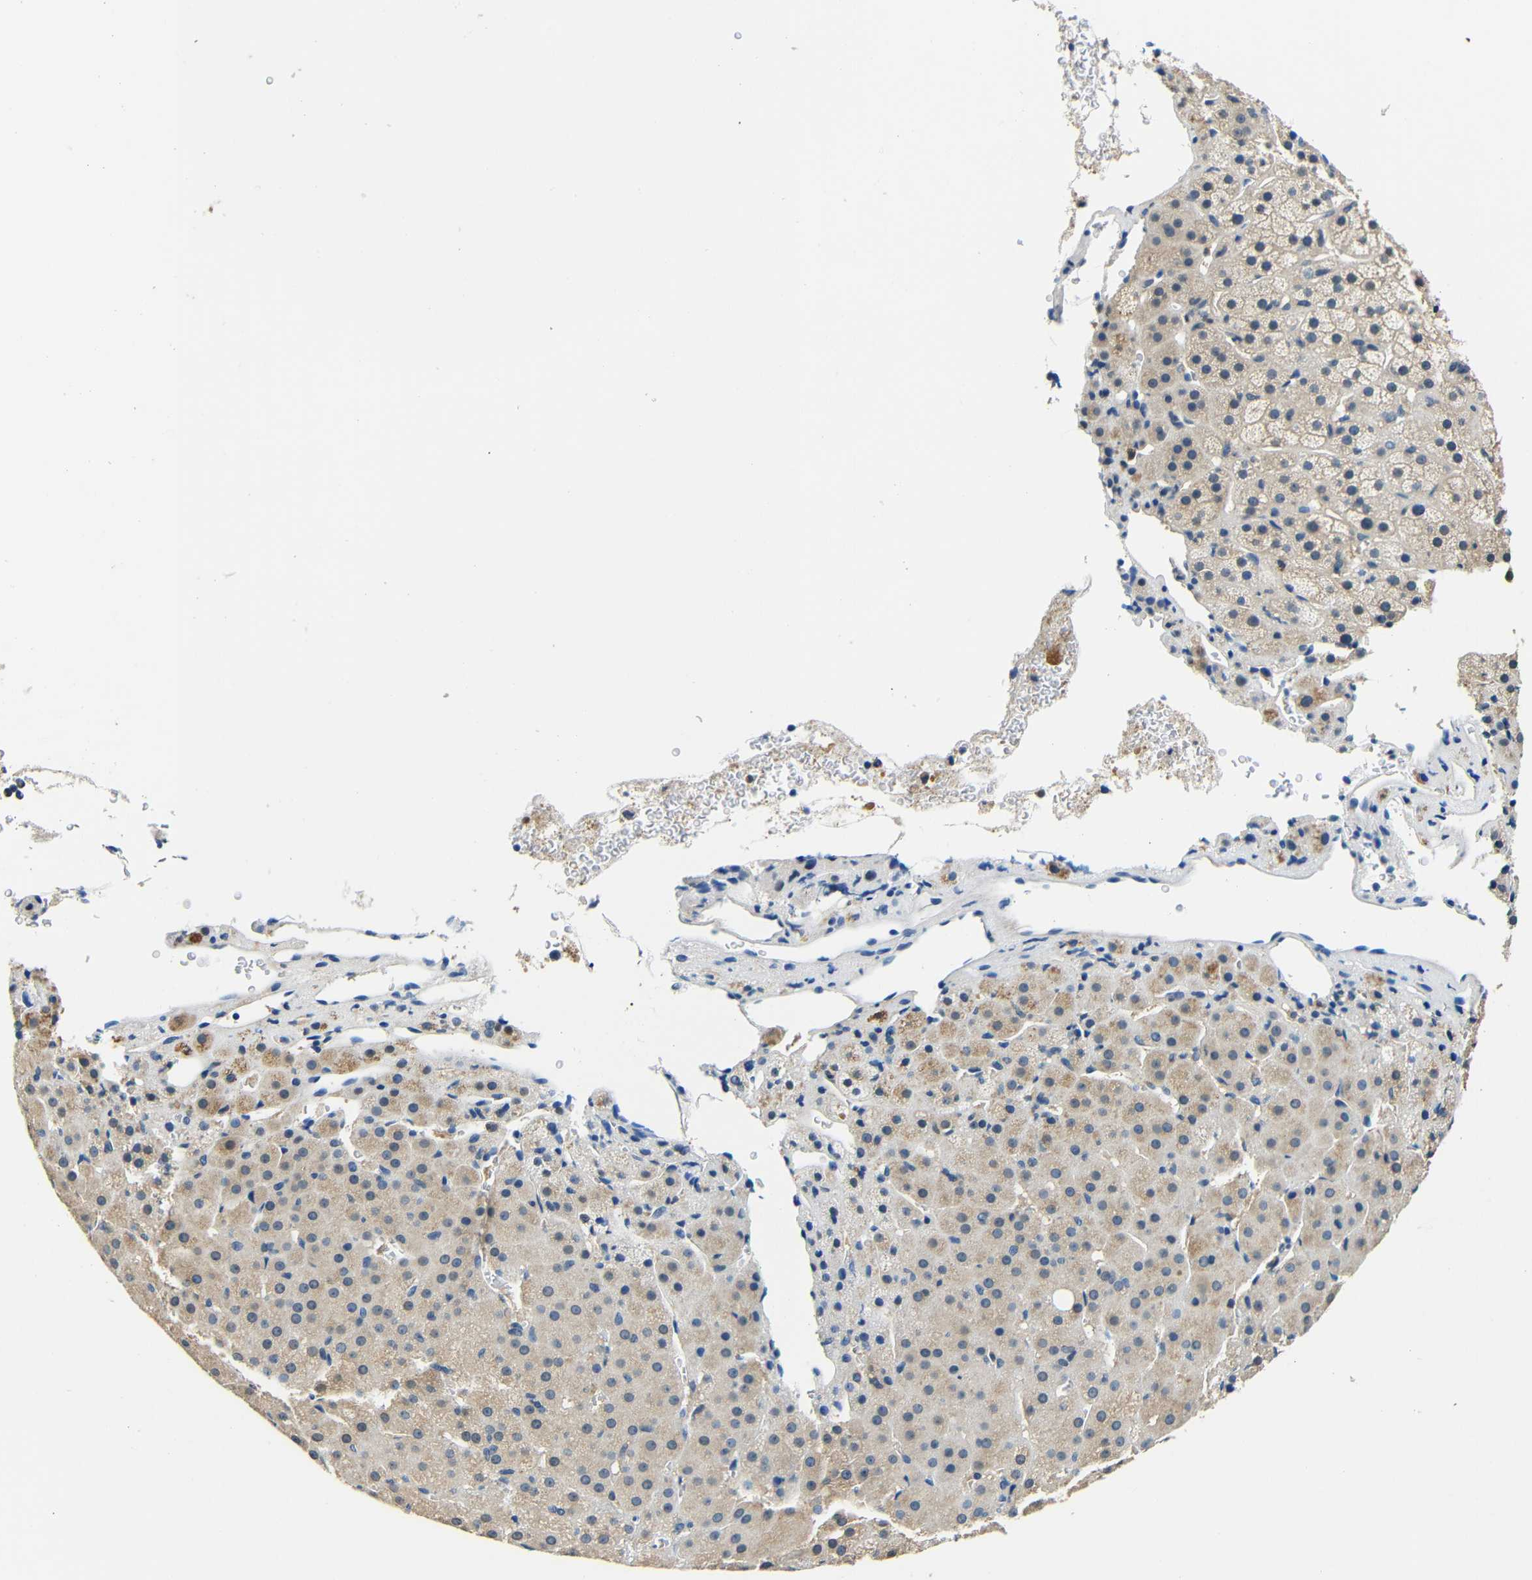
{"staining": {"intensity": "weak", "quantity": "25%-75%", "location": "cytoplasmic/membranous"}, "tissue": "adrenal gland", "cell_type": "Glandular cells", "image_type": "normal", "snomed": [{"axis": "morphology", "description": "Normal tissue, NOS"}, {"axis": "topography", "description": "Adrenal gland"}], "caption": "Adrenal gland stained with immunohistochemistry reveals weak cytoplasmic/membranous positivity in about 25%-75% of glandular cells. (DAB (3,3'-diaminobenzidine) IHC, brown staining for protein, blue staining for nuclei).", "gene": "ADAP1", "patient": {"sex": "female", "age": 57}}